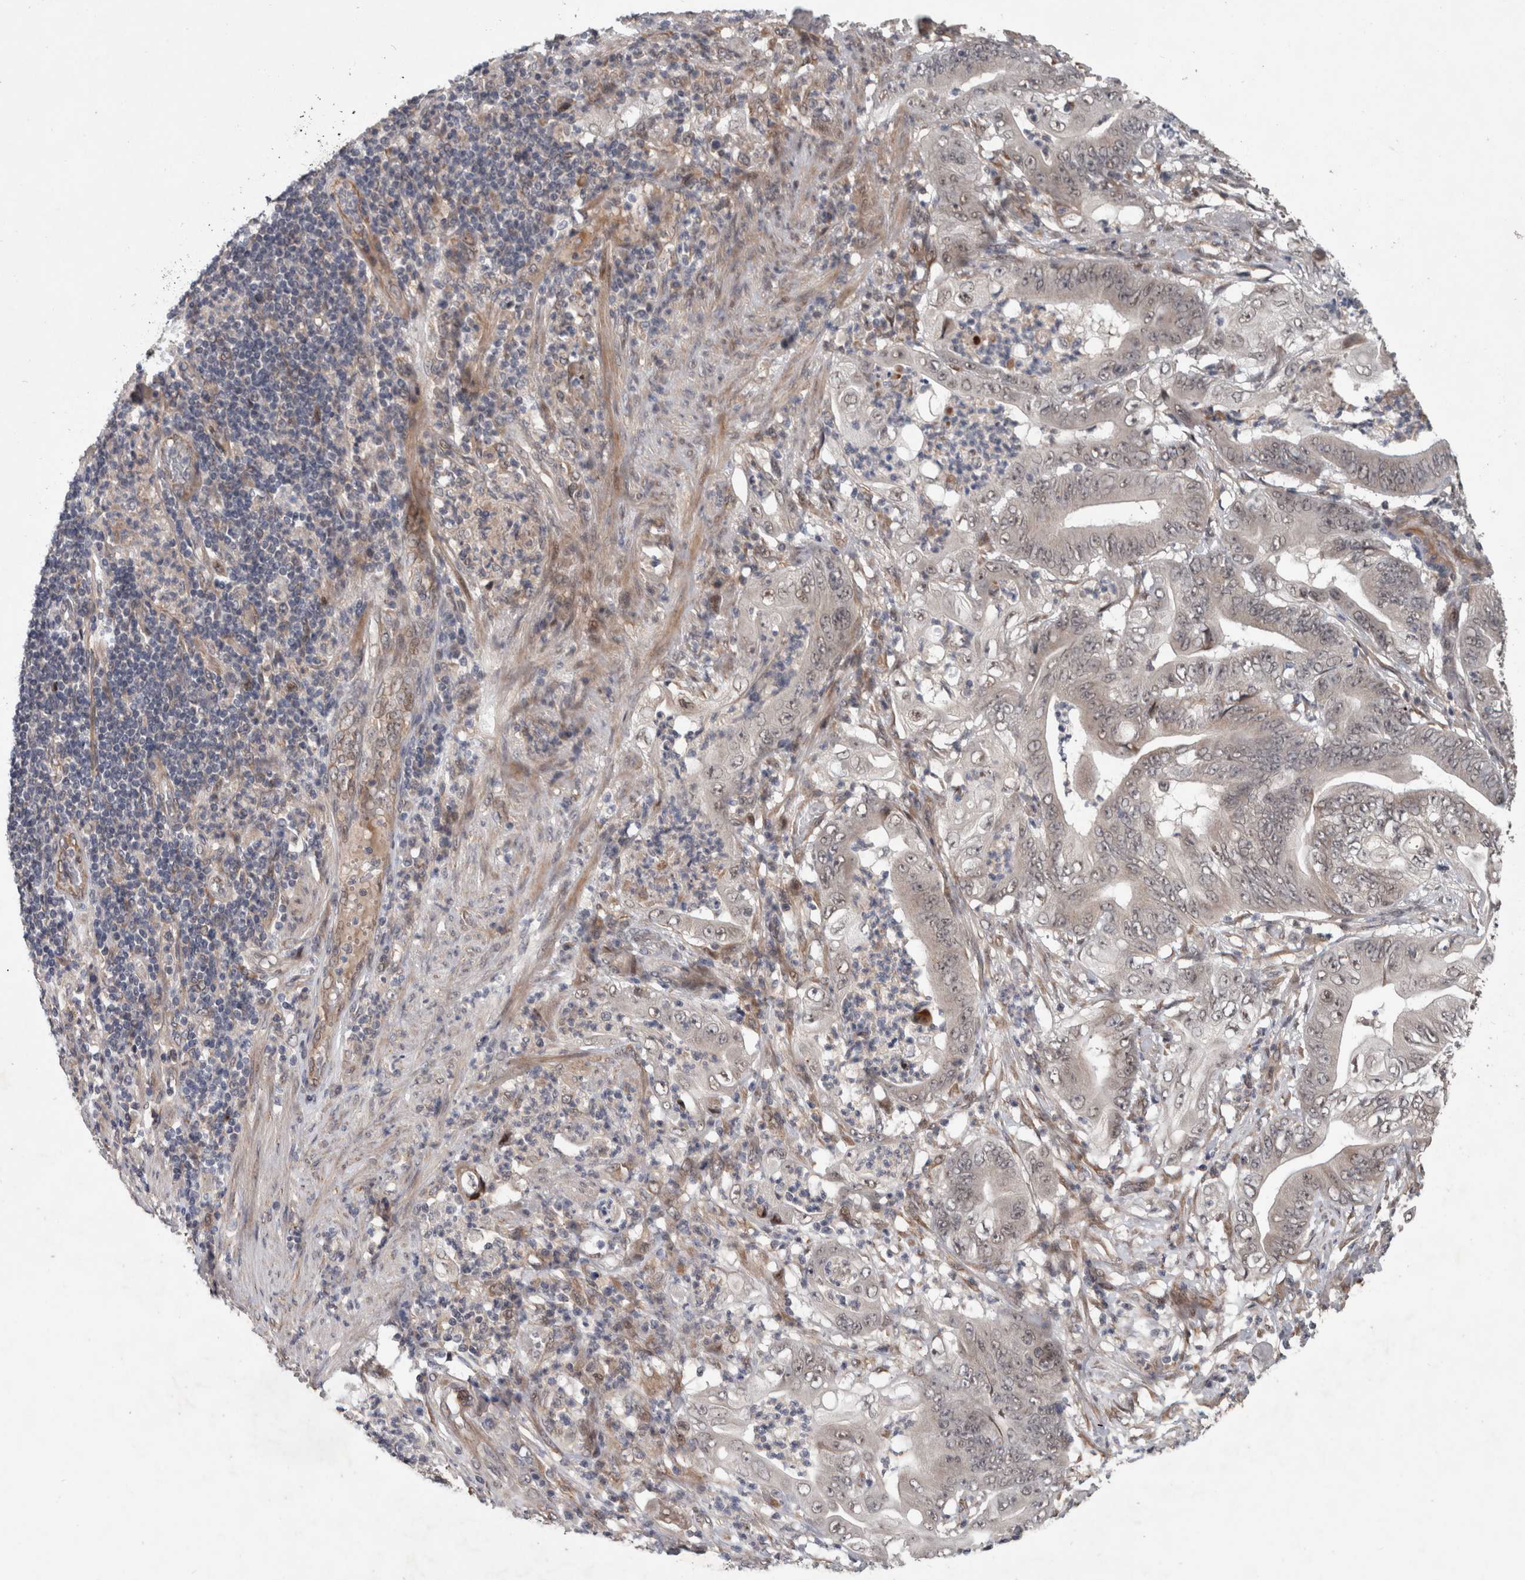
{"staining": {"intensity": "negative", "quantity": "none", "location": "none"}, "tissue": "stomach cancer", "cell_type": "Tumor cells", "image_type": "cancer", "snomed": [{"axis": "morphology", "description": "Adenocarcinoma, NOS"}, {"axis": "topography", "description": "Stomach"}], "caption": "This is an immunohistochemistry (IHC) image of human stomach adenocarcinoma. There is no expression in tumor cells.", "gene": "GIMAP6", "patient": {"sex": "female", "age": 73}}